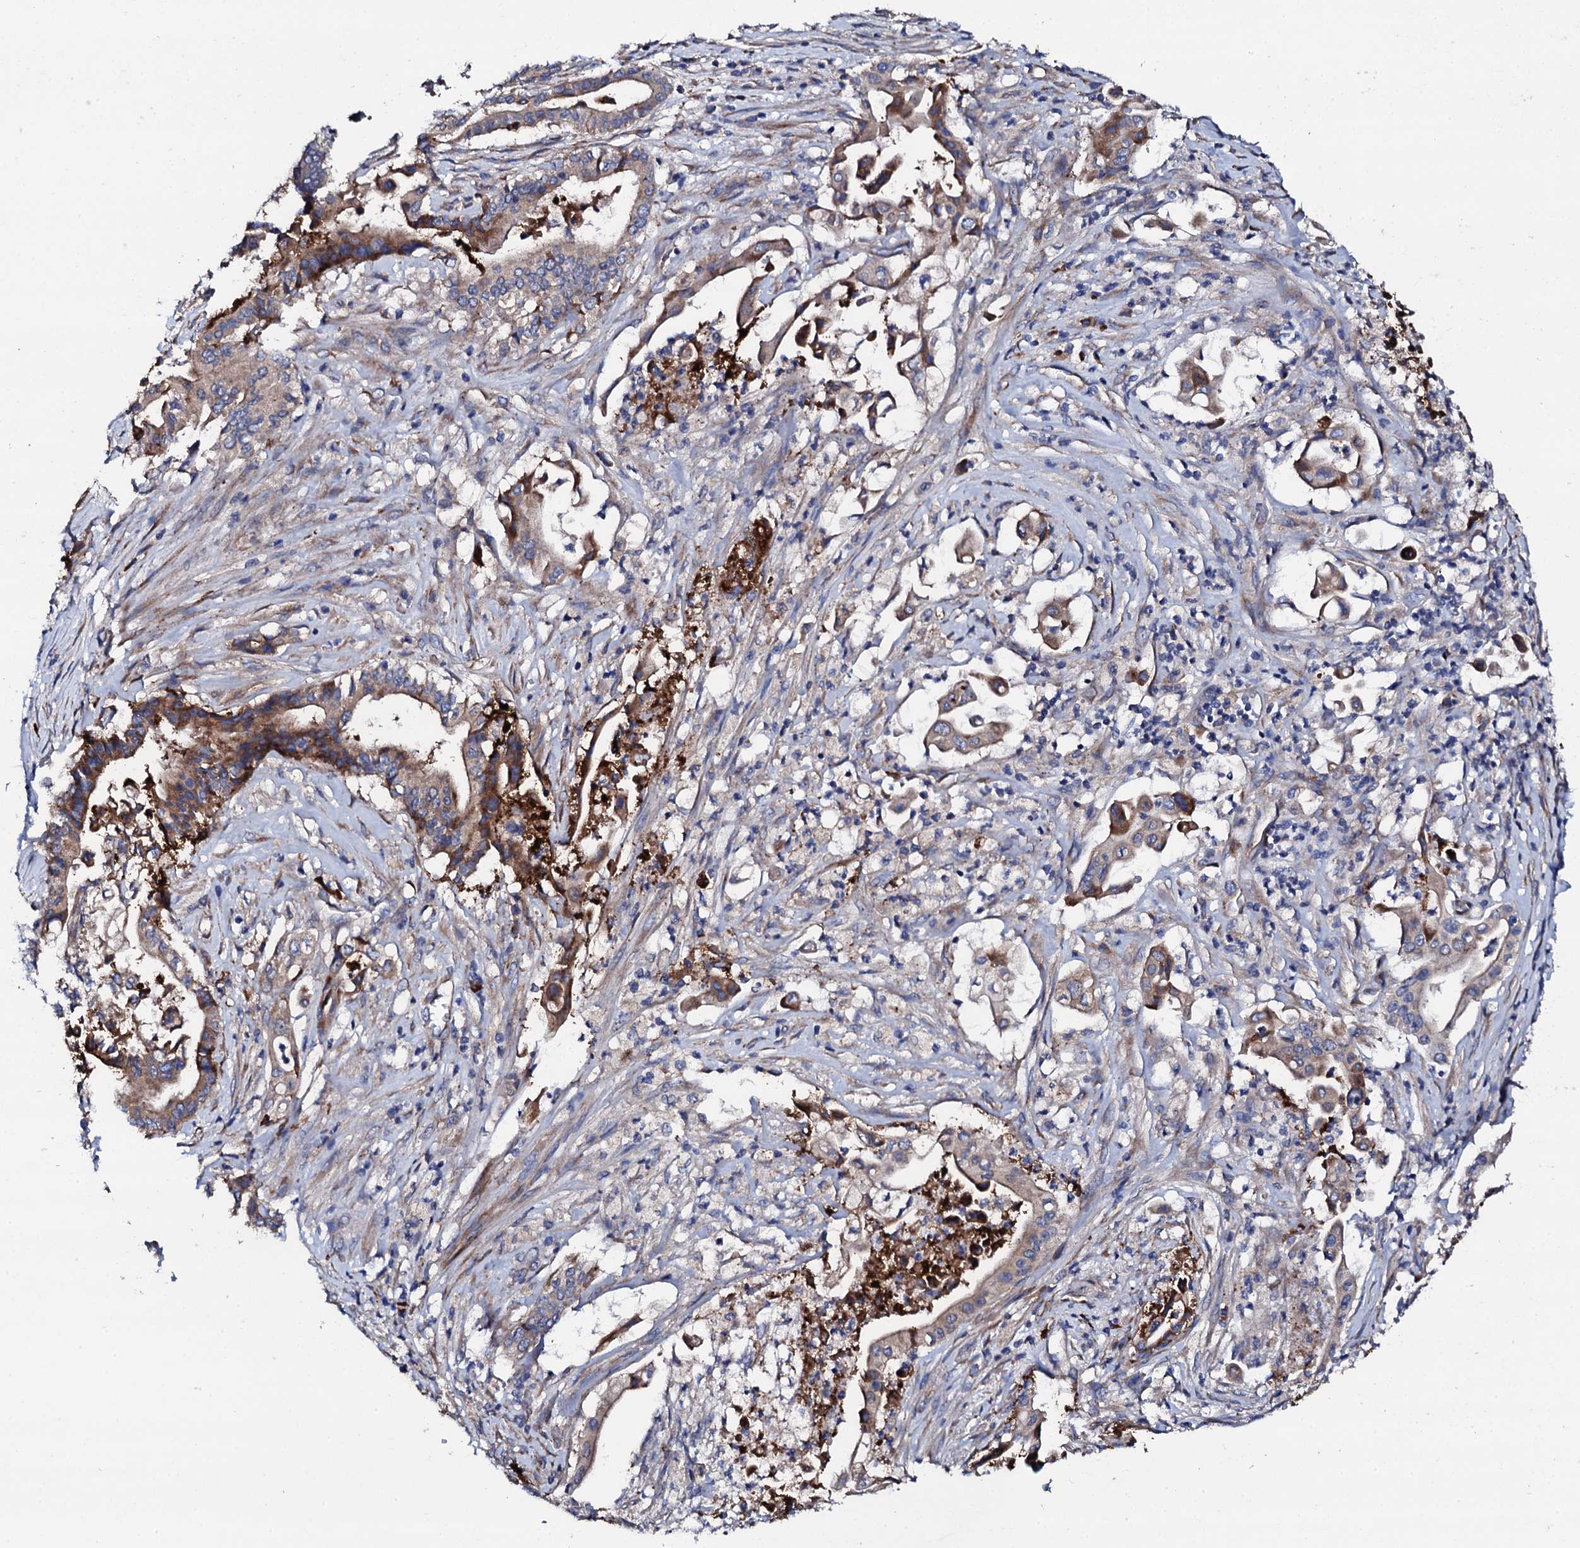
{"staining": {"intensity": "moderate", "quantity": "25%-75%", "location": "cytoplasmic/membranous"}, "tissue": "pancreatic cancer", "cell_type": "Tumor cells", "image_type": "cancer", "snomed": [{"axis": "morphology", "description": "Adenocarcinoma, NOS"}, {"axis": "topography", "description": "Pancreas"}], "caption": "Pancreatic cancer (adenocarcinoma) stained with a brown dye shows moderate cytoplasmic/membranous positive positivity in approximately 25%-75% of tumor cells.", "gene": "LIPT2", "patient": {"sex": "female", "age": 77}}